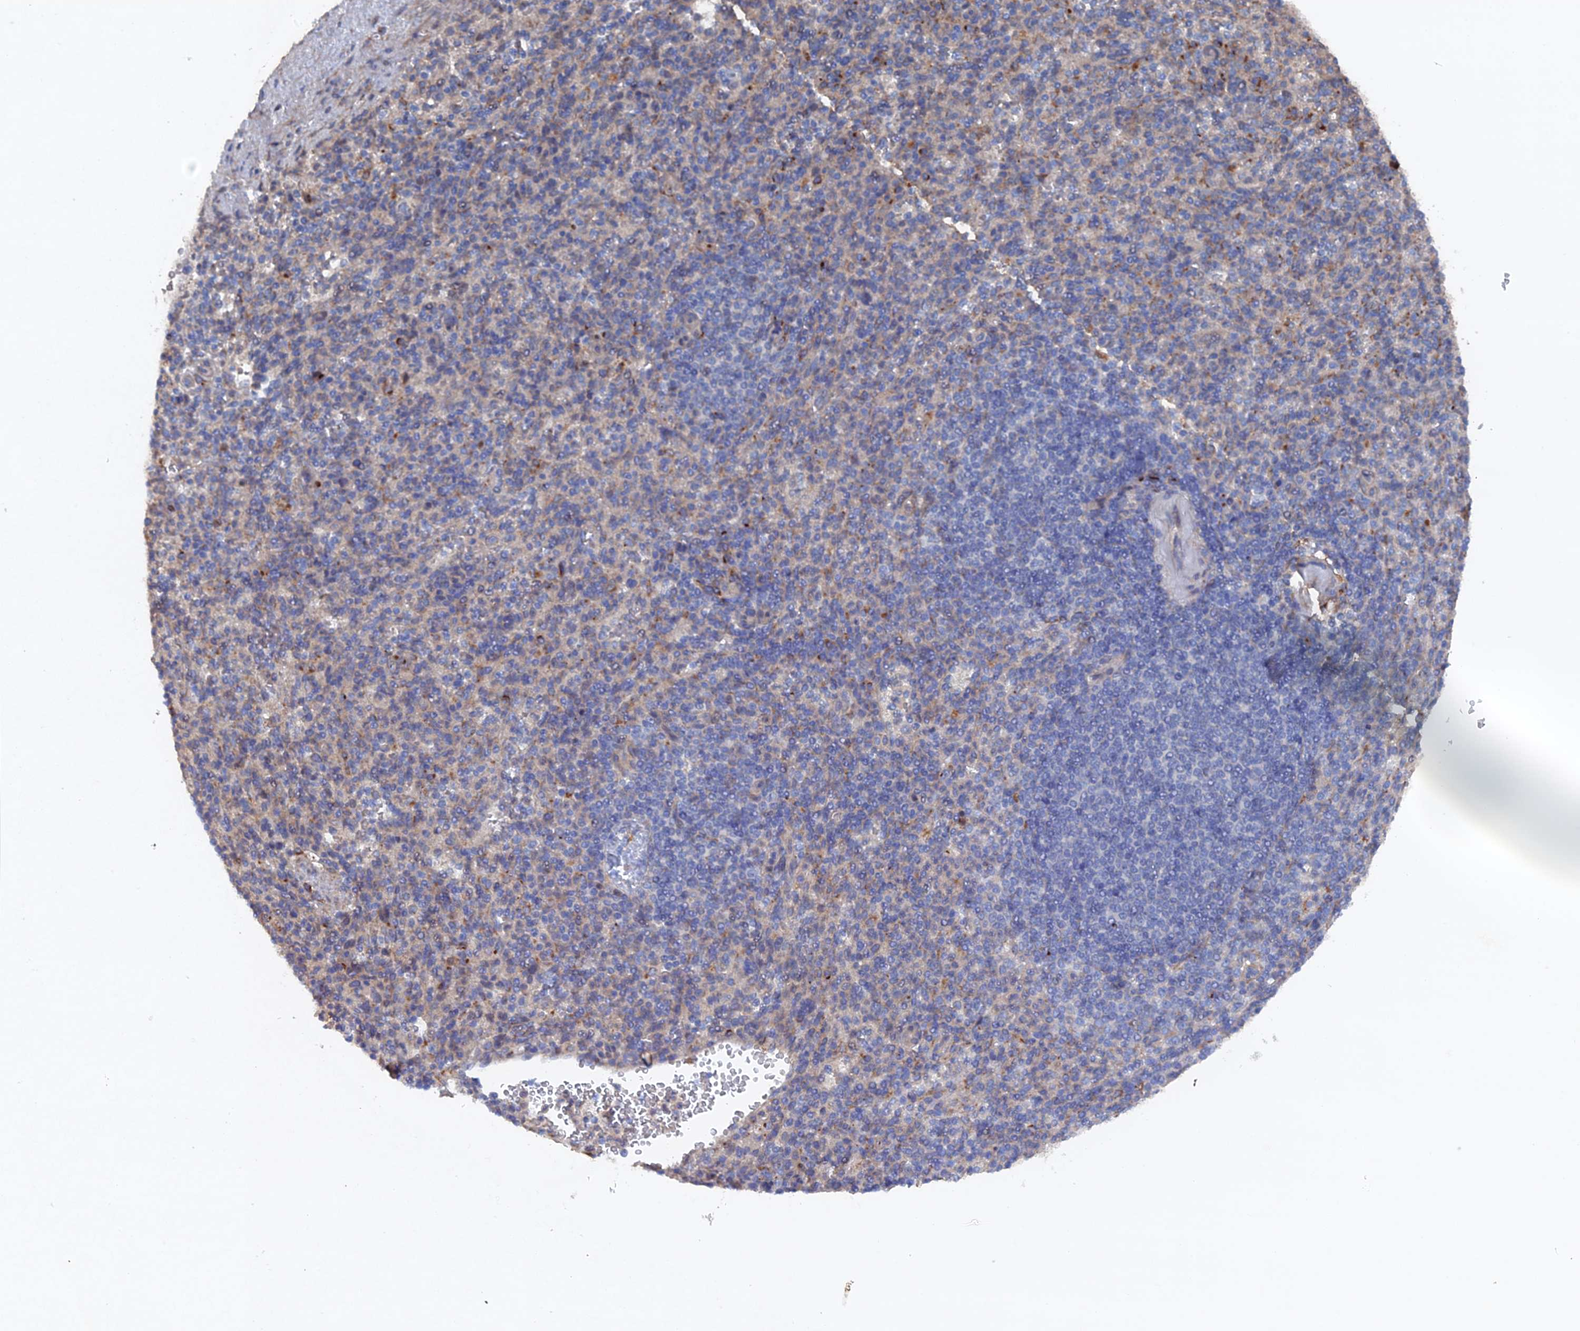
{"staining": {"intensity": "moderate", "quantity": "<25%", "location": "cytoplasmic/membranous"}, "tissue": "spleen", "cell_type": "Cells in red pulp", "image_type": "normal", "snomed": [{"axis": "morphology", "description": "Normal tissue, NOS"}, {"axis": "topography", "description": "Spleen"}], "caption": "Human spleen stained with a brown dye reveals moderate cytoplasmic/membranous positive staining in approximately <25% of cells in red pulp.", "gene": "VPS37C", "patient": {"sex": "female", "age": 74}}